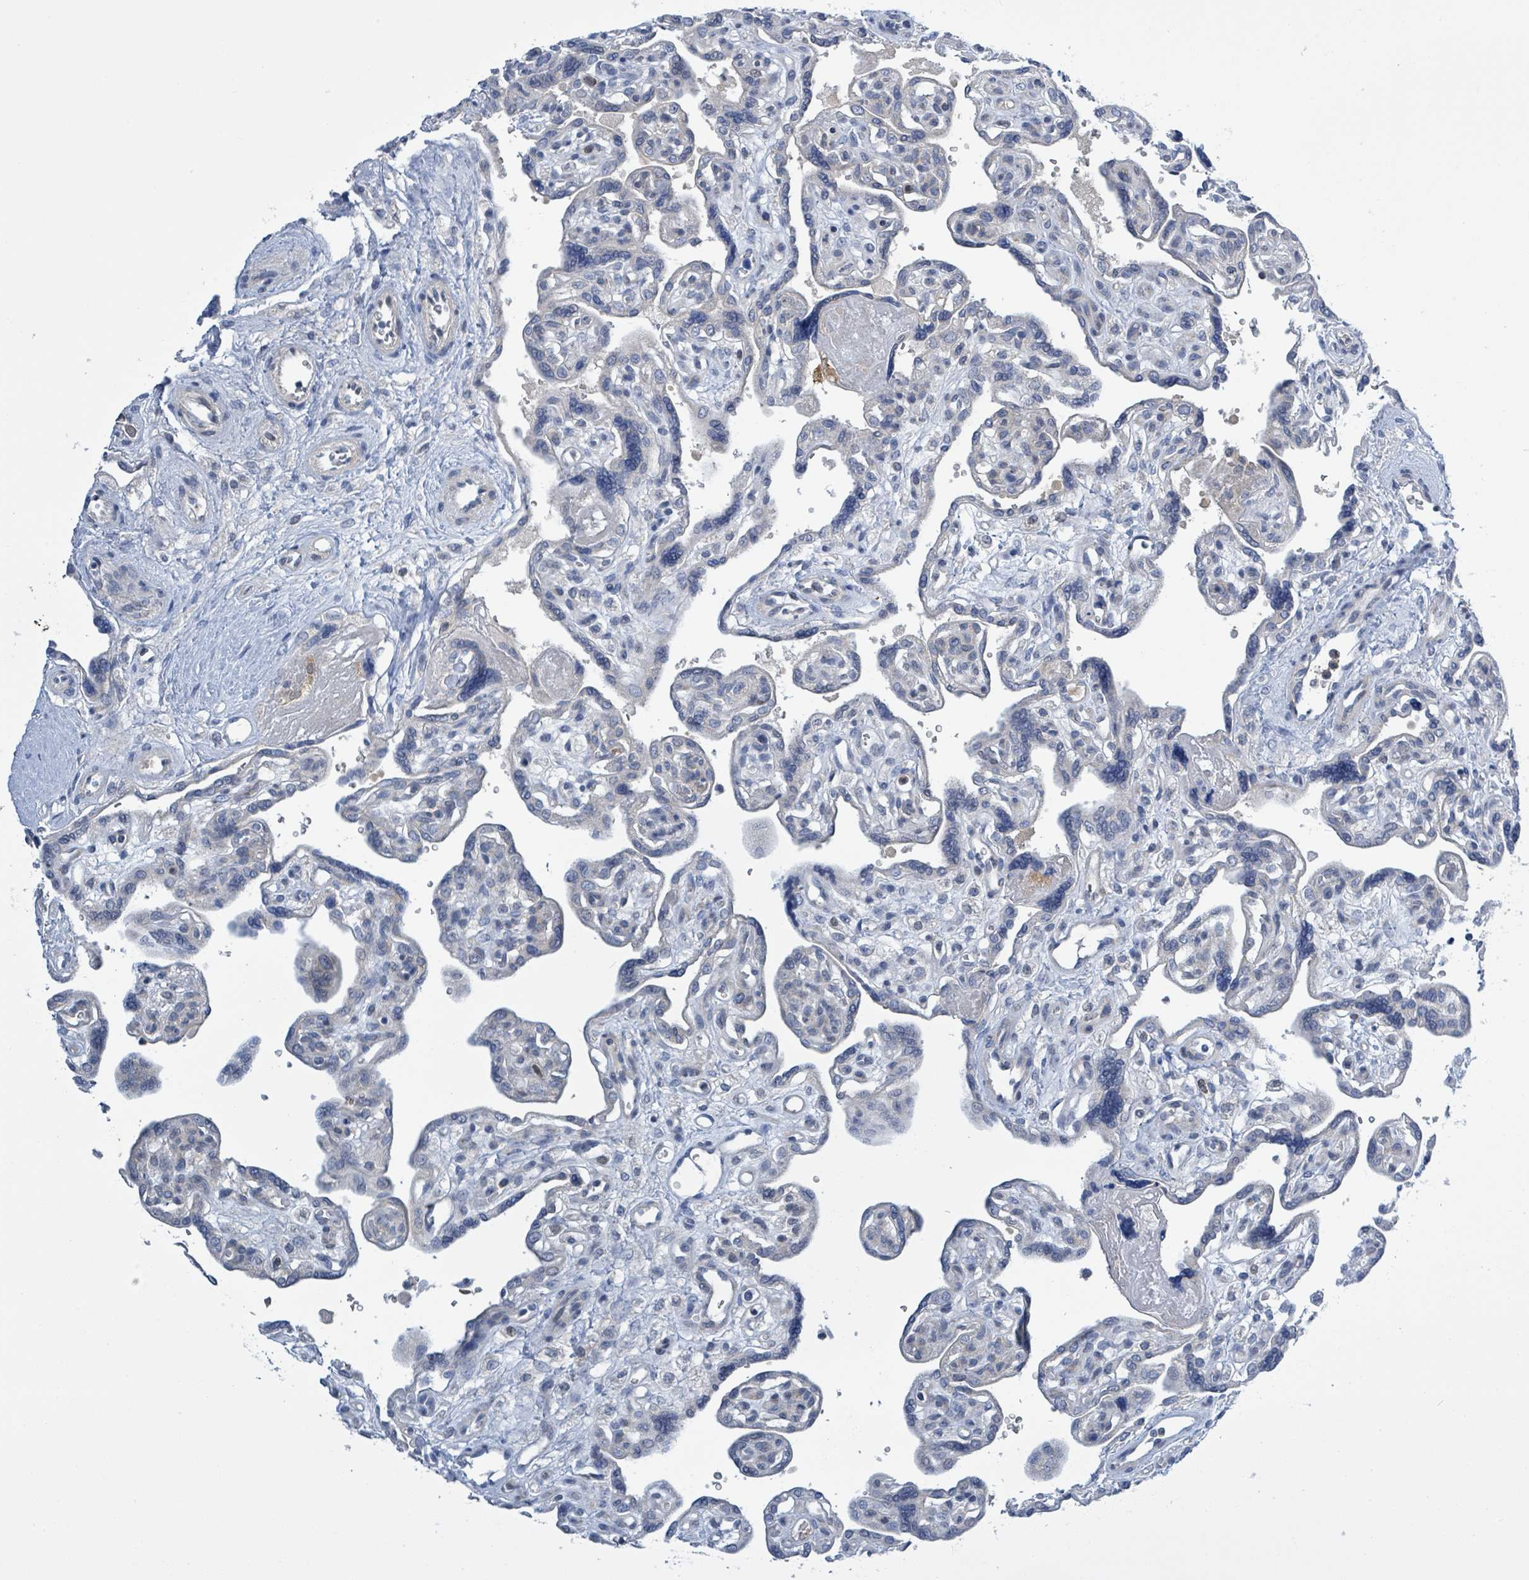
{"staining": {"intensity": "negative", "quantity": "none", "location": "none"}, "tissue": "placenta", "cell_type": "Trophoblastic cells", "image_type": "normal", "snomed": [{"axis": "morphology", "description": "Normal tissue, NOS"}, {"axis": "topography", "description": "Placenta"}], "caption": "Trophoblastic cells show no significant positivity in normal placenta. (IHC, brightfield microscopy, high magnification).", "gene": "DGKZ", "patient": {"sex": "female", "age": 39}}